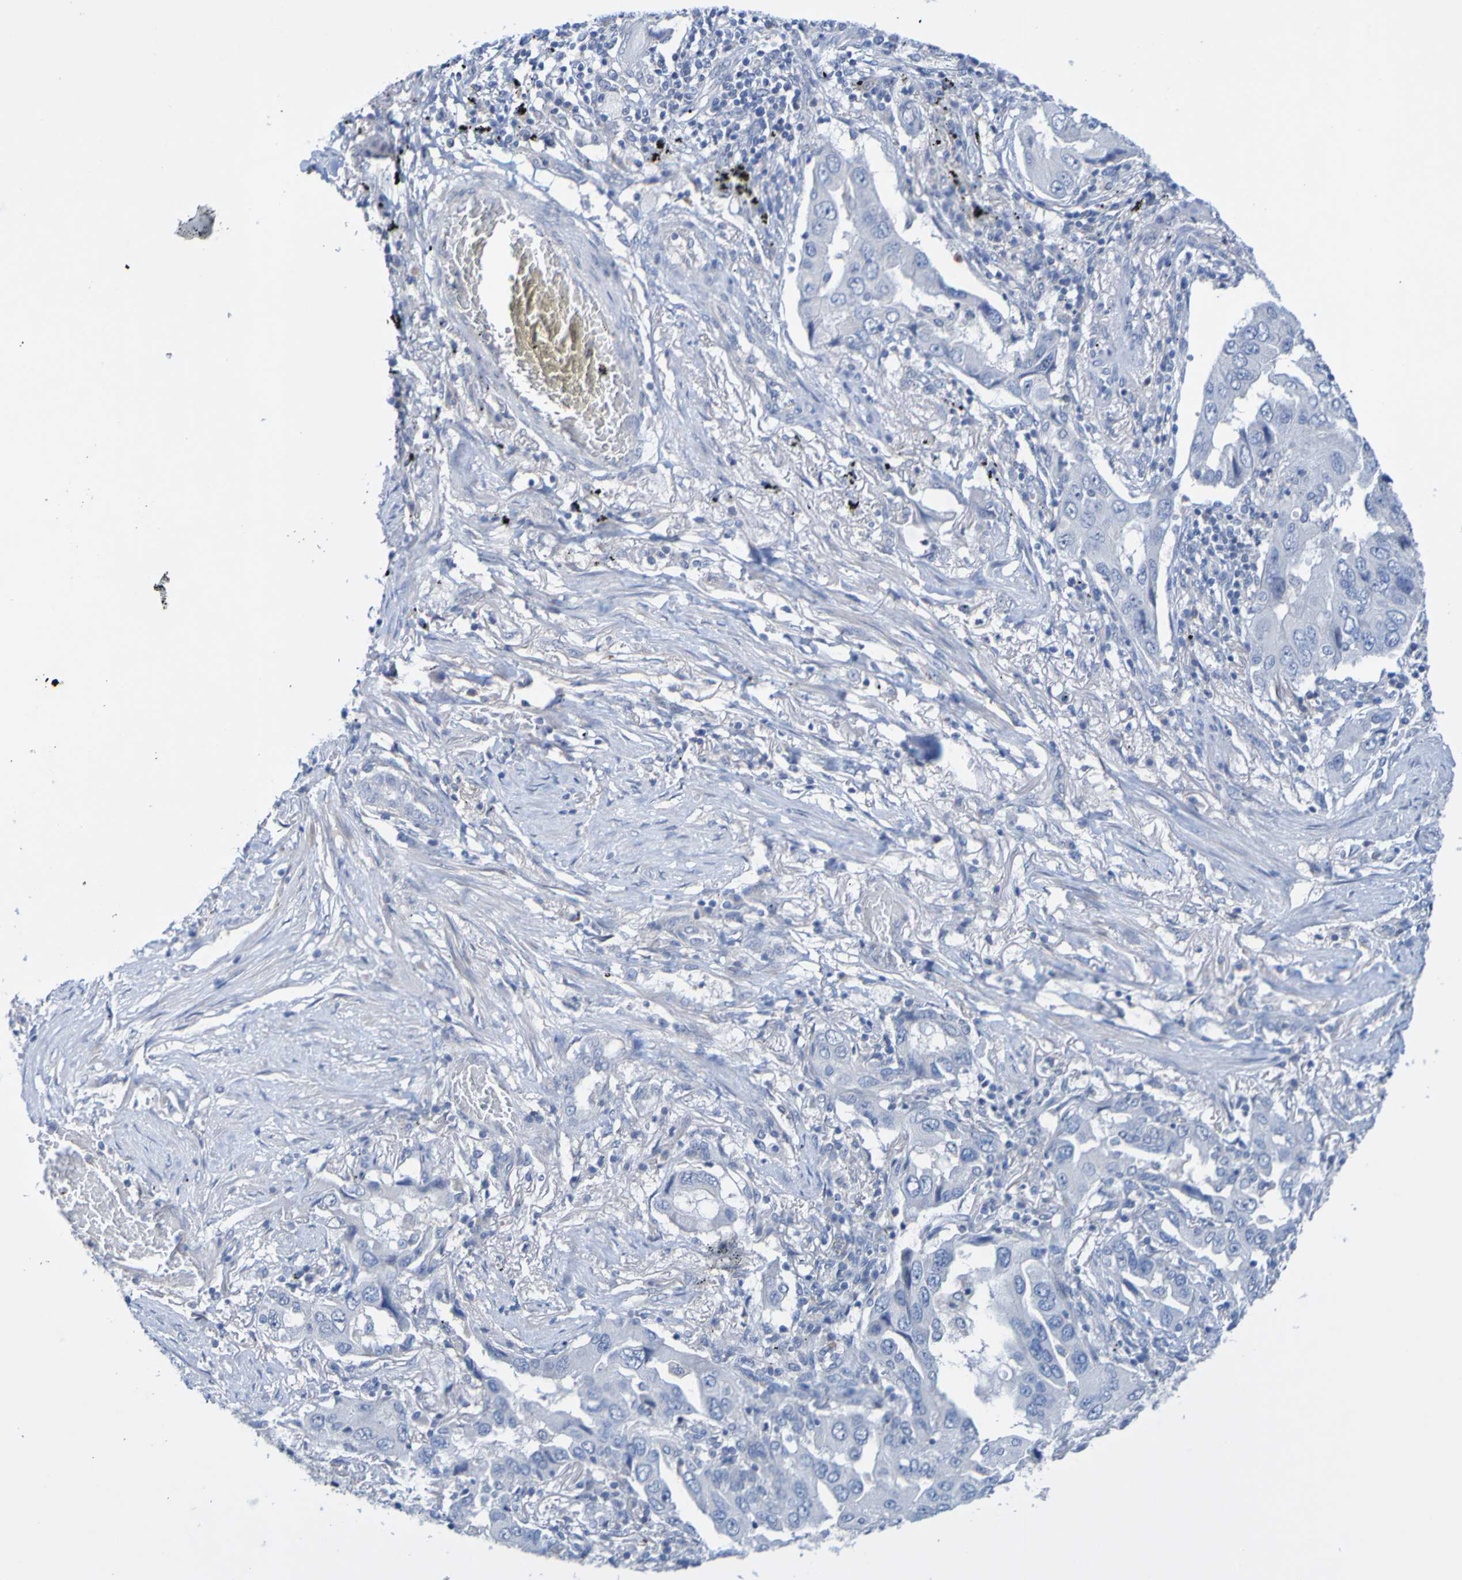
{"staining": {"intensity": "negative", "quantity": "none", "location": "none"}, "tissue": "lung cancer", "cell_type": "Tumor cells", "image_type": "cancer", "snomed": [{"axis": "morphology", "description": "Adenocarcinoma, NOS"}, {"axis": "topography", "description": "Lung"}], "caption": "This is an immunohistochemistry (IHC) histopathology image of human adenocarcinoma (lung). There is no positivity in tumor cells.", "gene": "ACMSD", "patient": {"sex": "female", "age": 65}}